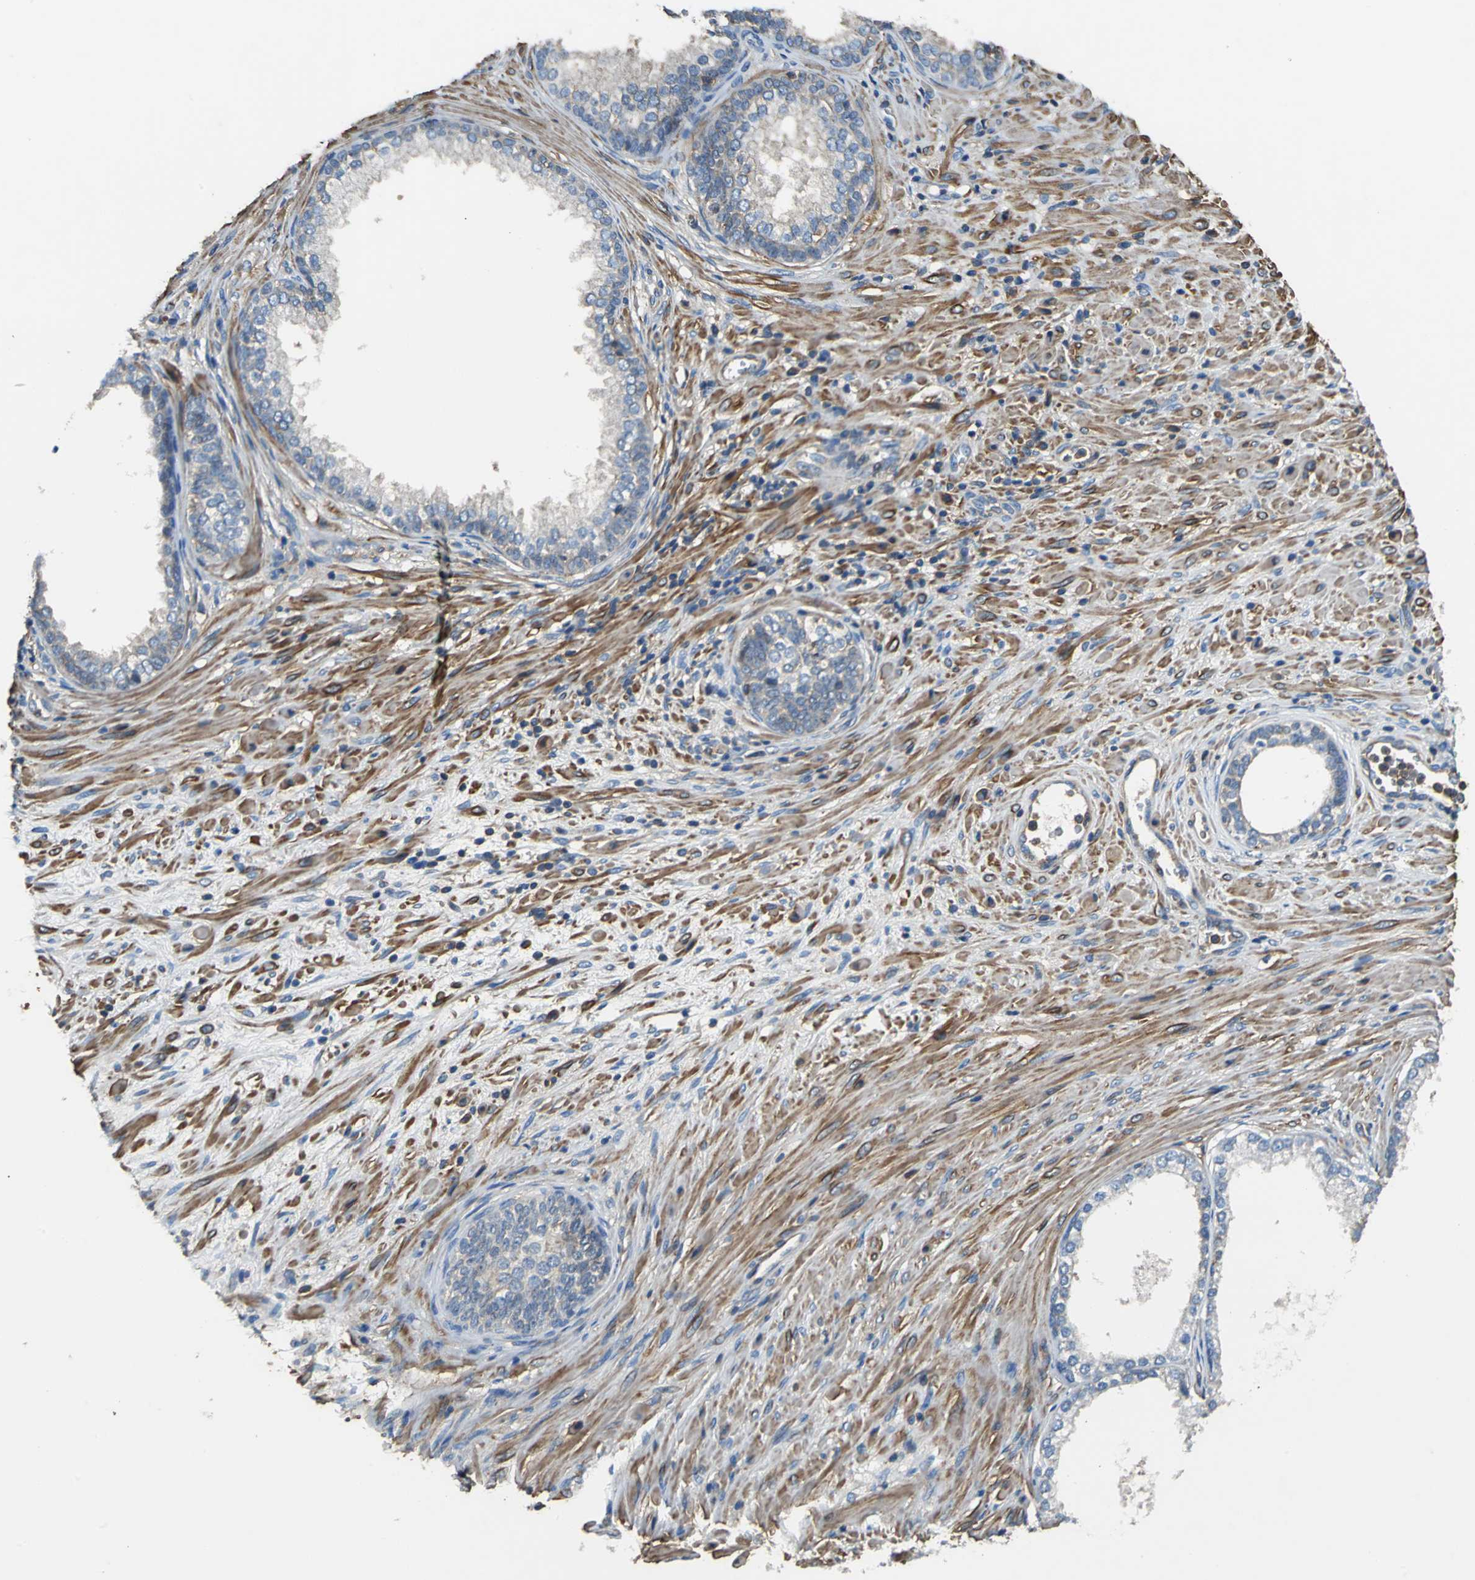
{"staining": {"intensity": "weak", "quantity": "25%-75%", "location": "cytoplasmic/membranous"}, "tissue": "prostate", "cell_type": "Glandular cells", "image_type": "normal", "snomed": [{"axis": "morphology", "description": "Normal tissue, NOS"}, {"axis": "topography", "description": "Prostate"}], "caption": "IHC image of benign prostate: prostate stained using immunohistochemistry (IHC) shows low levels of weak protein expression localized specifically in the cytoplasmic/membranous of glandular cells, appearing as a cytoplasmic/membranous brown color.", "gene": "PARVA", "patient": {"sex": "male", "age": 76}}